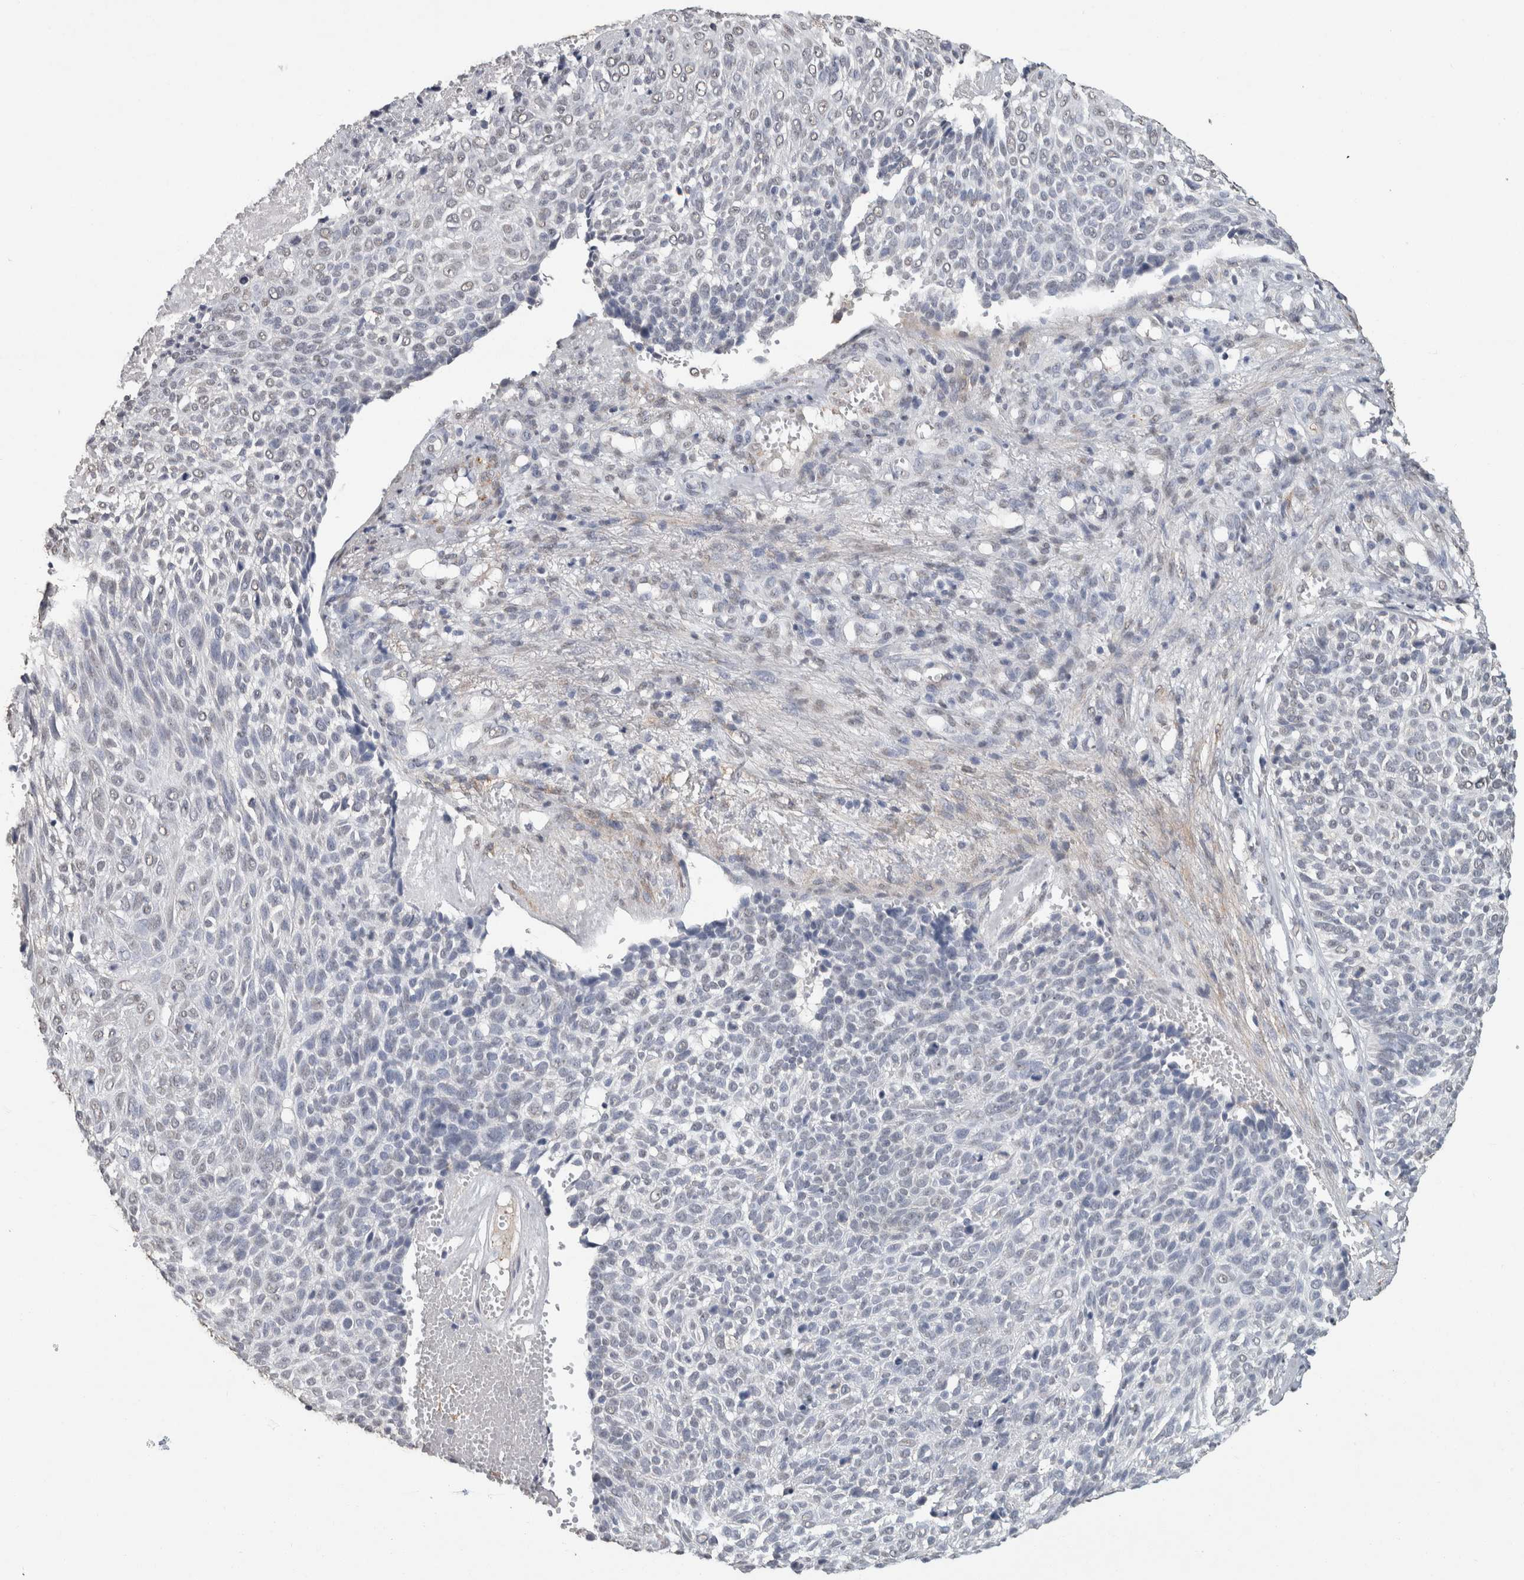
{"staining": {"intensity": "negative", "quantity": "none", "location": "none"}, "tissue": "cervical cancer", "cell_type": "Tumor cells", "image_type": "cancer", "snomed": [{"axis": "morphology", "description": "Squamous cell carcinoma, NOS"}, {"axis": "topography", "description": "Cervix"}], "caption": "IHC image of neoplastic tissue: human squamous cell carcinoma (cervical) stained with DAB (3,3'-diaminobenzidine) displays no significant protein expression in tumor cells.", "gene": "LTBP1", "patient": {"sex": "female", "age": 74}}